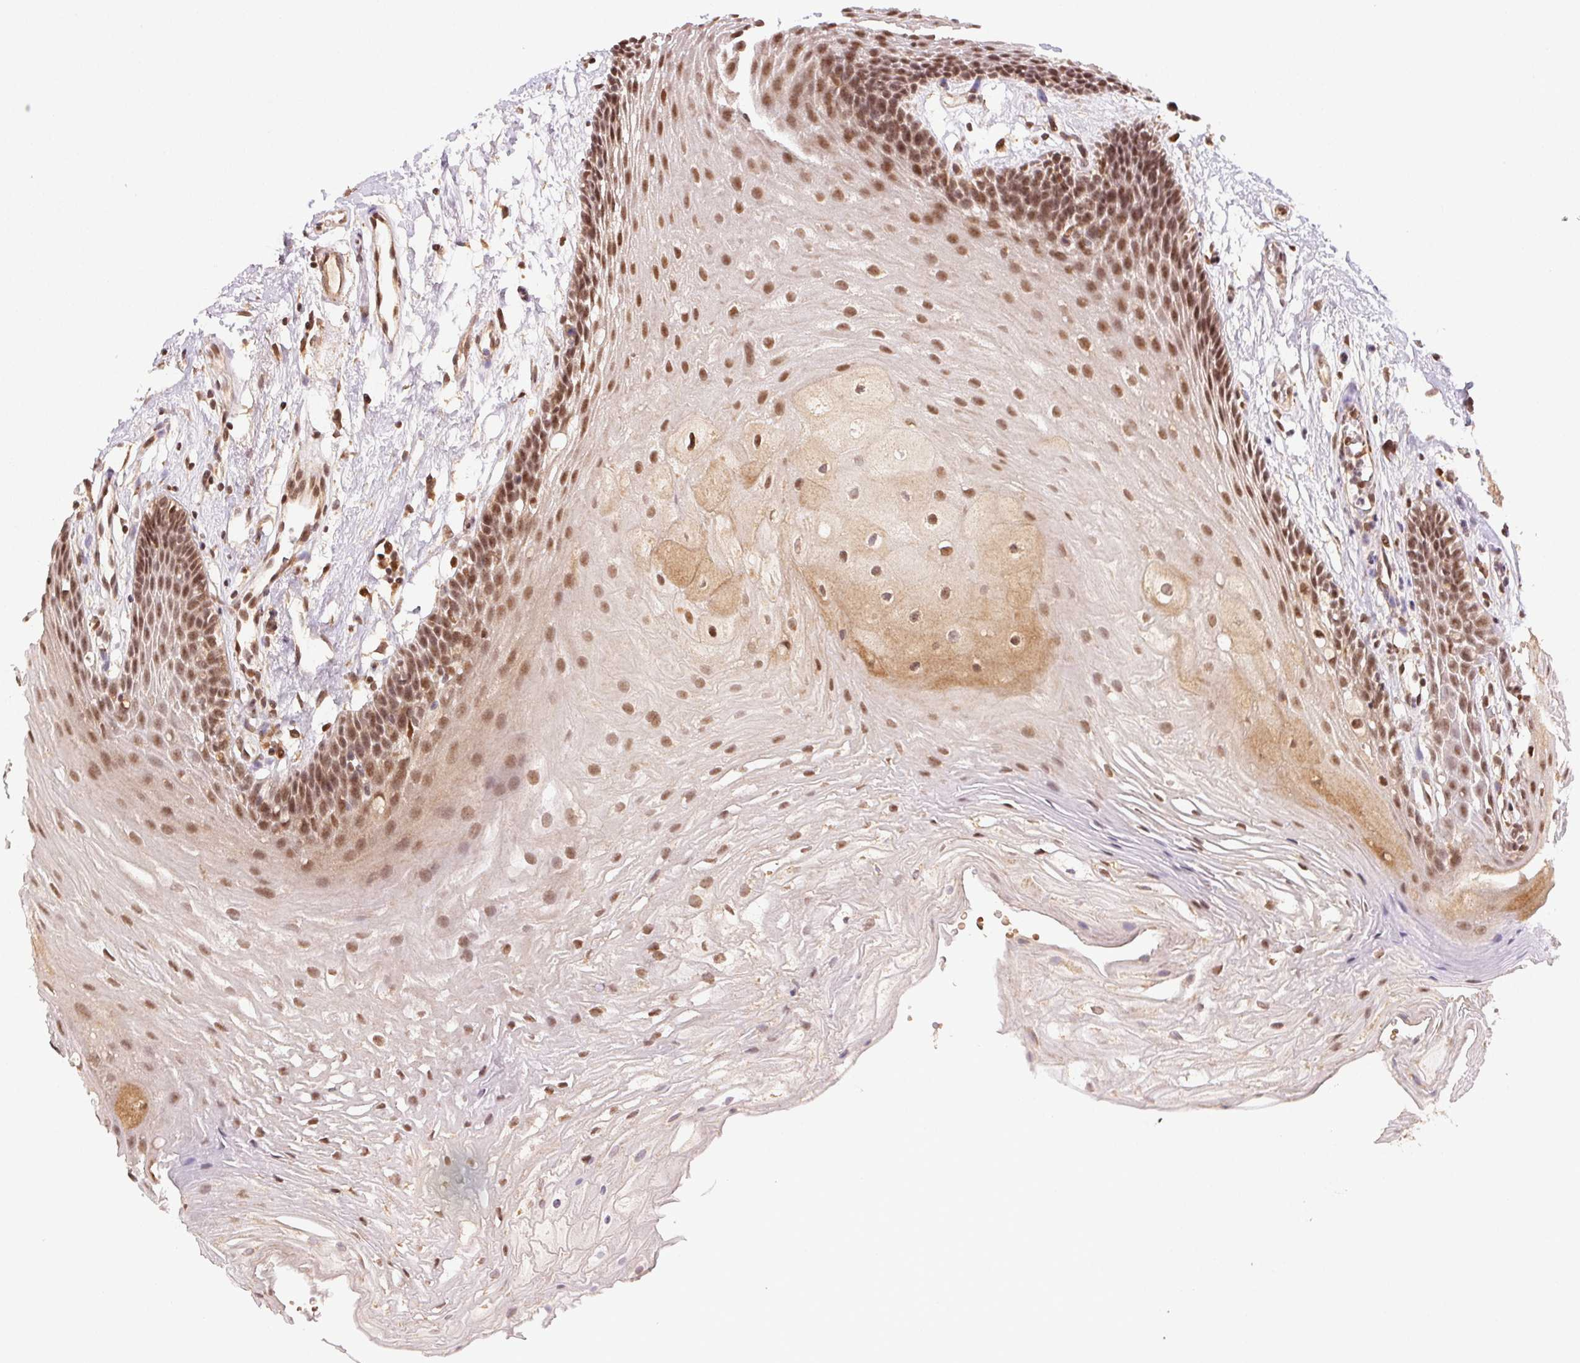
{"staining": {"intensity": "moderate", "quantity": ">75%", "location": "nuclear"}, "tissue": "oral mucosa", "cell_type": "Squamous epithelial cells", "image_type": "normal", "snomed": [{"axis": "morphology", "description": "Normal tissue, NOS"}, {"axis": "morphology", "description": "Squamous cell carcinoma, NOS"}, {"axis": "topography", "description": "Oral tissue"}, {"axis": "topography", "description": "Tounge, NOS"}, {"axis": "topography", "description": "Head-Neck"}], "caption": "Brown immunohistochemical staining in normal oral mucosa reveals moderate nuclear staining in approximately >75% of squamous epithelial cells.", "gene": "TREML4", "patient": {"sex": "male", "age": 62}}